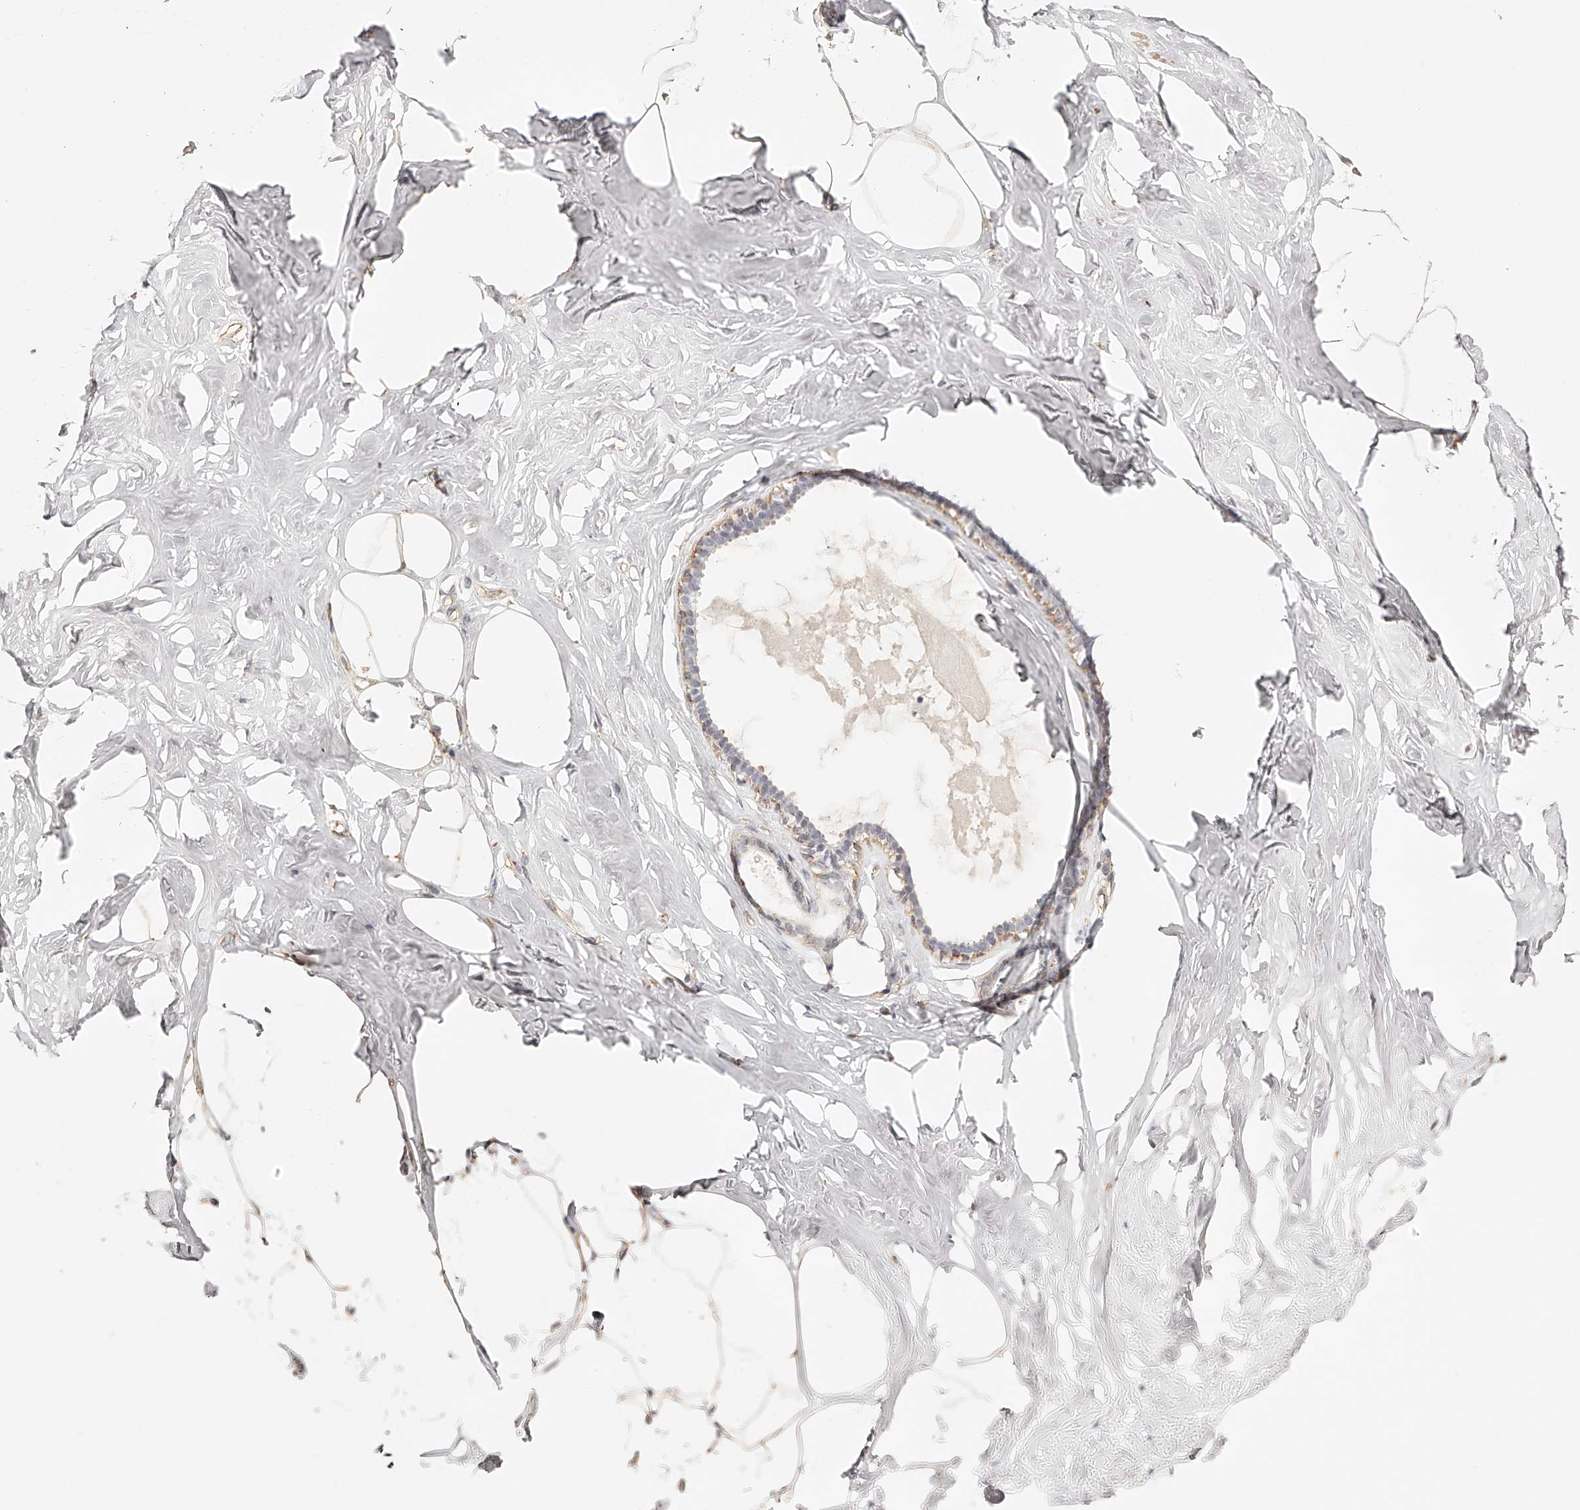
{"staining": {"intensity": "negative", "quantity": "none", "location": "none"}, "tissue": "adipose tissue", "cell_type": "Adipocytes", "image_type": "normal", "snomed": [{"axis": "morphology", "description": "Normal tissue, NOS"}, {"axis": "morphology", "description": "Fibrosis, NOS"}, {"axis": "topography", "description": "Breast"}, {"axis": "topography", "description": "Adipose tissue"}], "caption": "Micrograph shows no protein positivity in adipocytes of benign adipose tissue. (DAB immunohistochemistry (IHC) with hematoxylin counter stain).", "gene": "SYNC", "patient": {"sex": "female", "age": 39}}